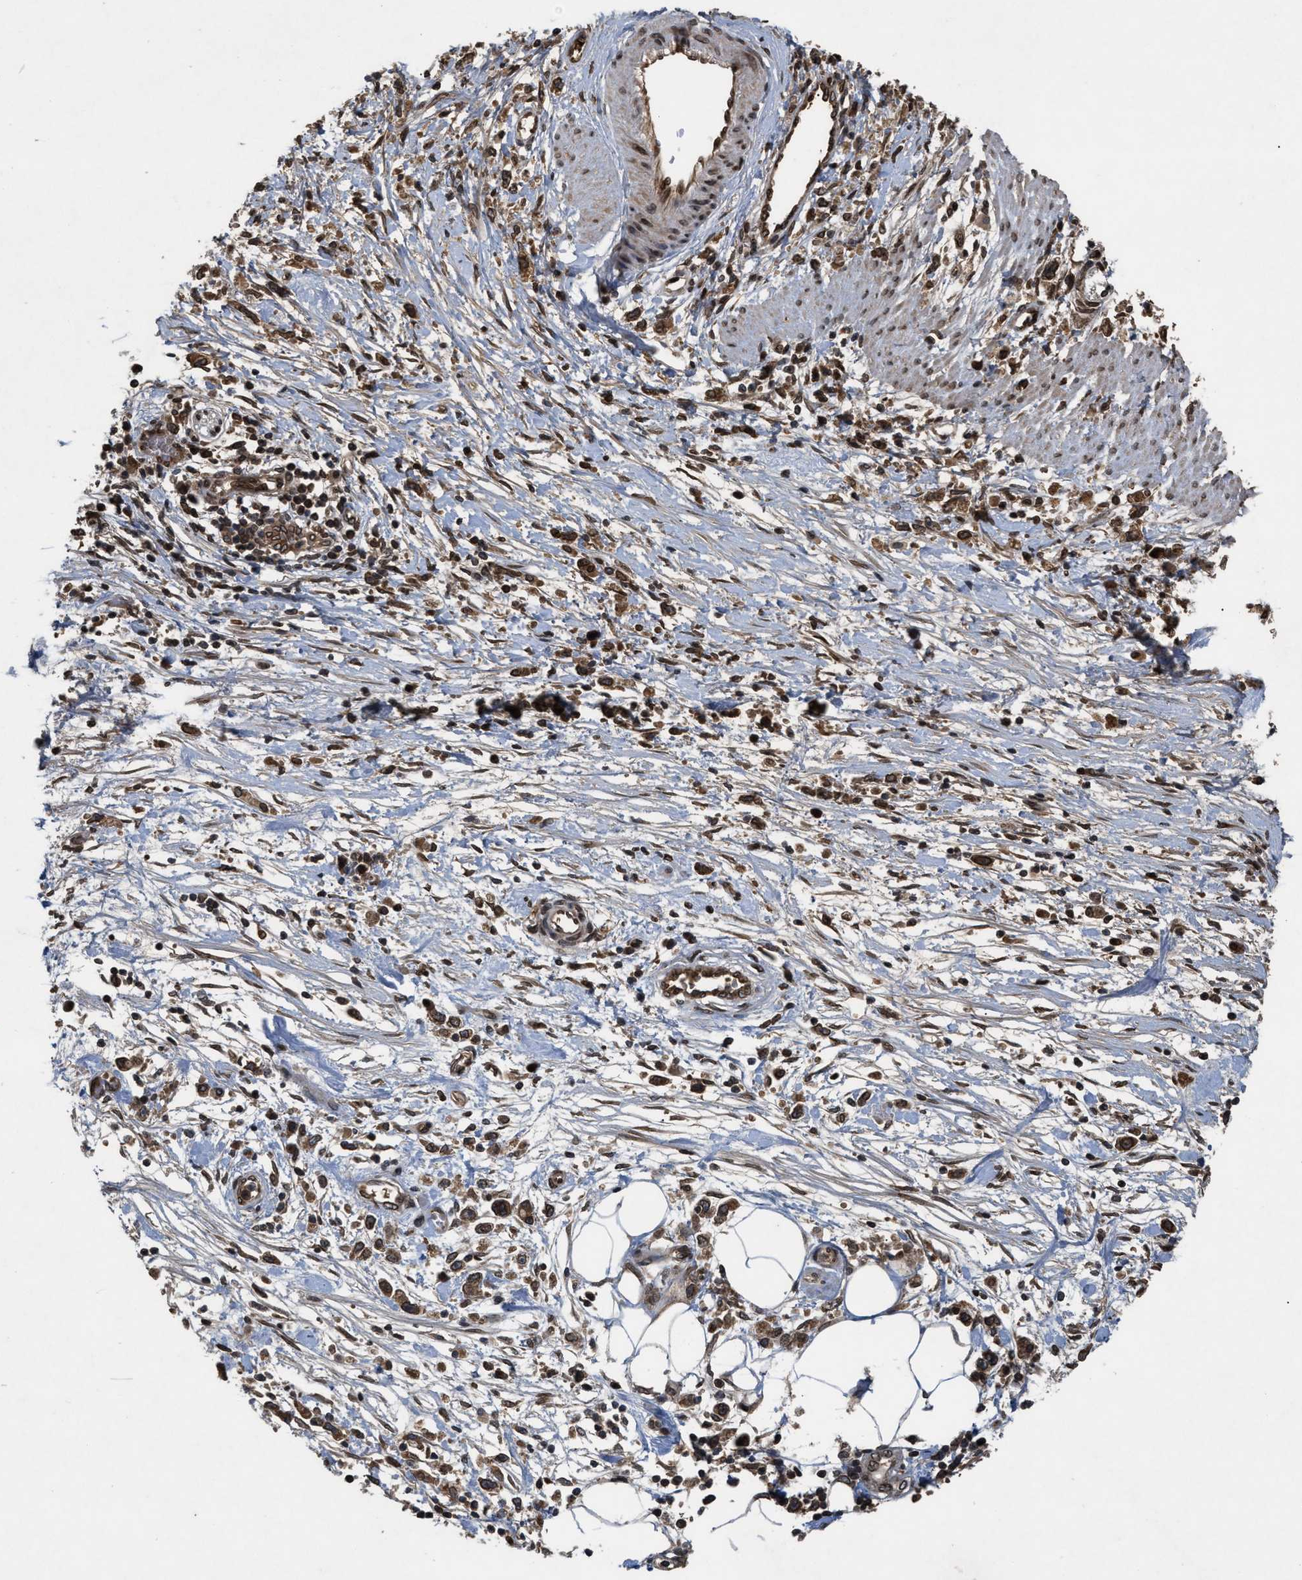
{"staining": {"intensity": "moderate", "quantity": ">75%", "location": "cytoplasmic/membranous,nuclear"}, "tissue": "stomach cancer", "cell_type": "Tumor cells", "image_type": "cancer", "snomed": [{"axis": "morphology", "description": "Adenocarcinoma, NOS"}, {"axis": "topography", "description": "Stomach"}], "caption": "Protein staining of stomach cancer (adenocarcinoma) tissue exhibits moderate cytoplasmic/membranous and nuclear staining in about >75% of tumor cells.", "gene": "CRY1", "patient": {"sex": "female", "age": 59}}